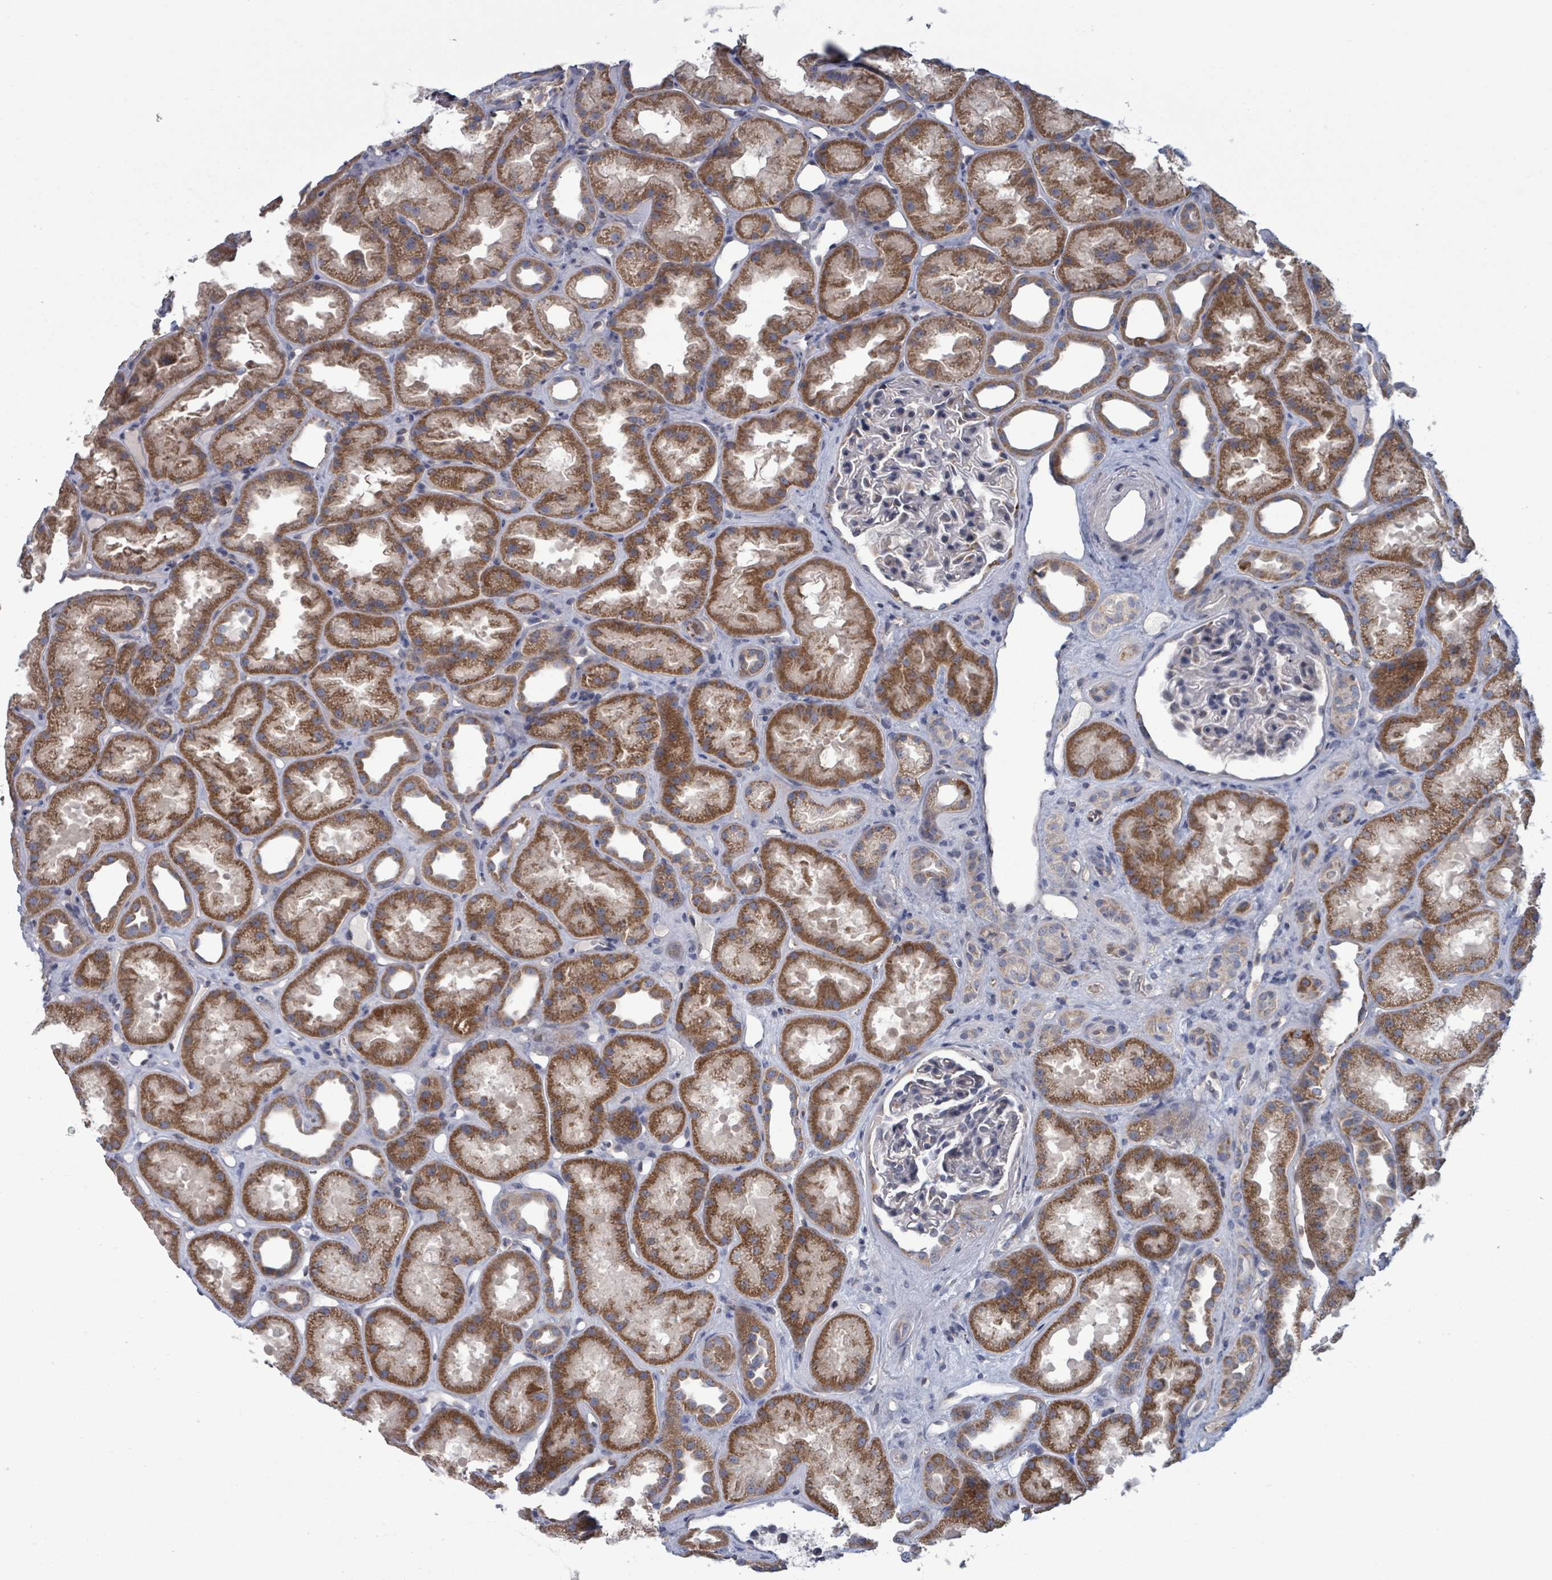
{"staining": {"intensity": "negative", "quantity": "none", "location": "none"}, "tissue": "kidney", "cell_type": "Cells in glomeruli", "image_type": "normal", "snomed": [{"axis": "morphology", "description": "Normal tissue, NOS"}, {"axis": "topography", "description": "Kidney"}], "caption": "IHC histopathology image of unremarkable kidney stained for a protein (brown), which displays no staining in cells in glomeruli.", "gene": "FKBP1A", "patient": {"sex": "male", "age": 61}}